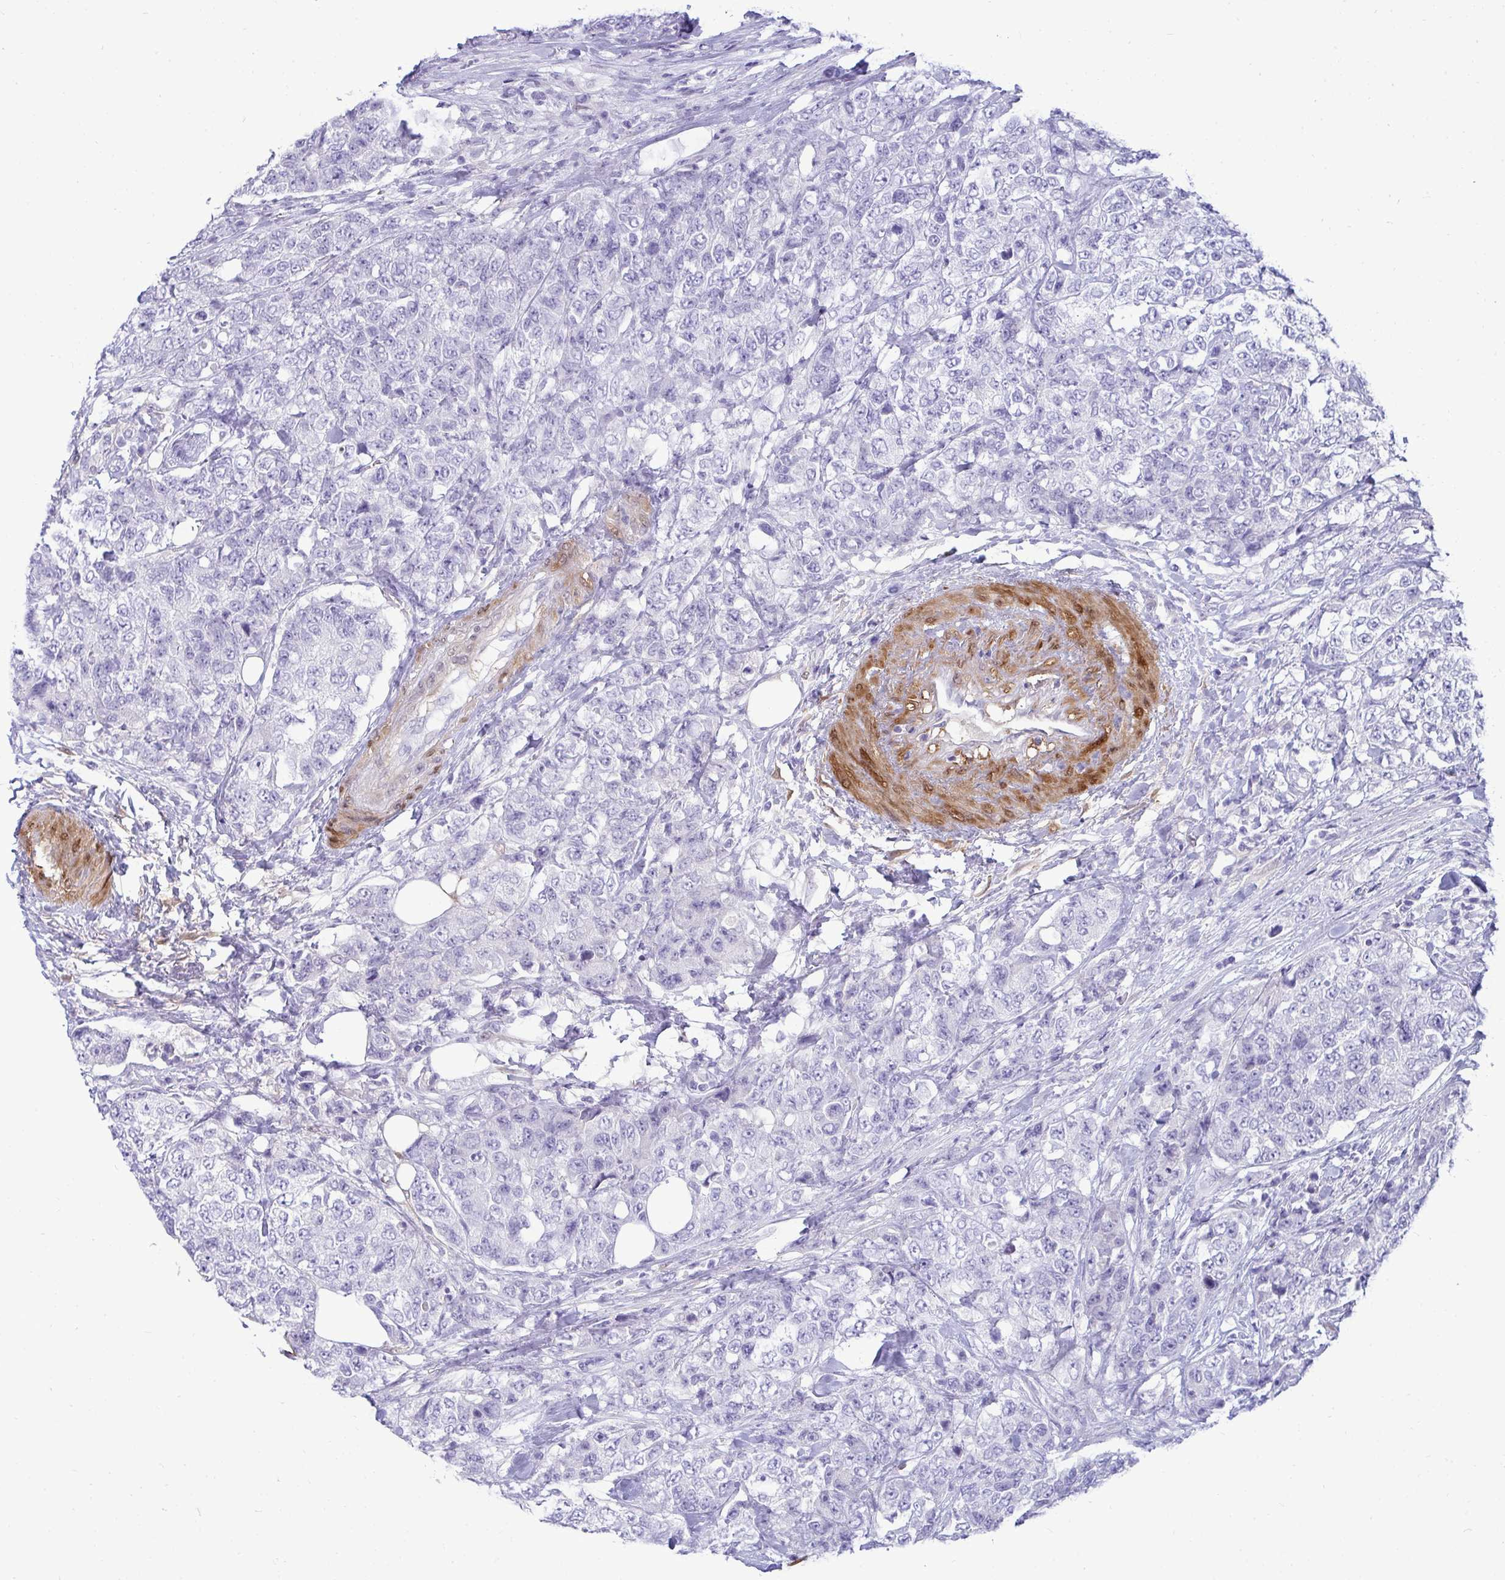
{"staining": {"intensity": "negative", "quantity": "none", "location": "none"}, "tissue": "urothelial cancer", "cell_type": "Tumor cells", "image_type": "cancer", "snomed": [{"axis": "morphology", "description": "Urothelial carcinoma, High grade"}, {"axis": "topography", "description": "Urinary bladder"}], "caption": "High power microscopy histopathology image of an immunohistochemistry (IHC) photomicrograph of urothelial cancer, revealing no significant positivity in tumor cells.", "gene": "HSPB6", "patient": {"sex": "female", "age": 78}}